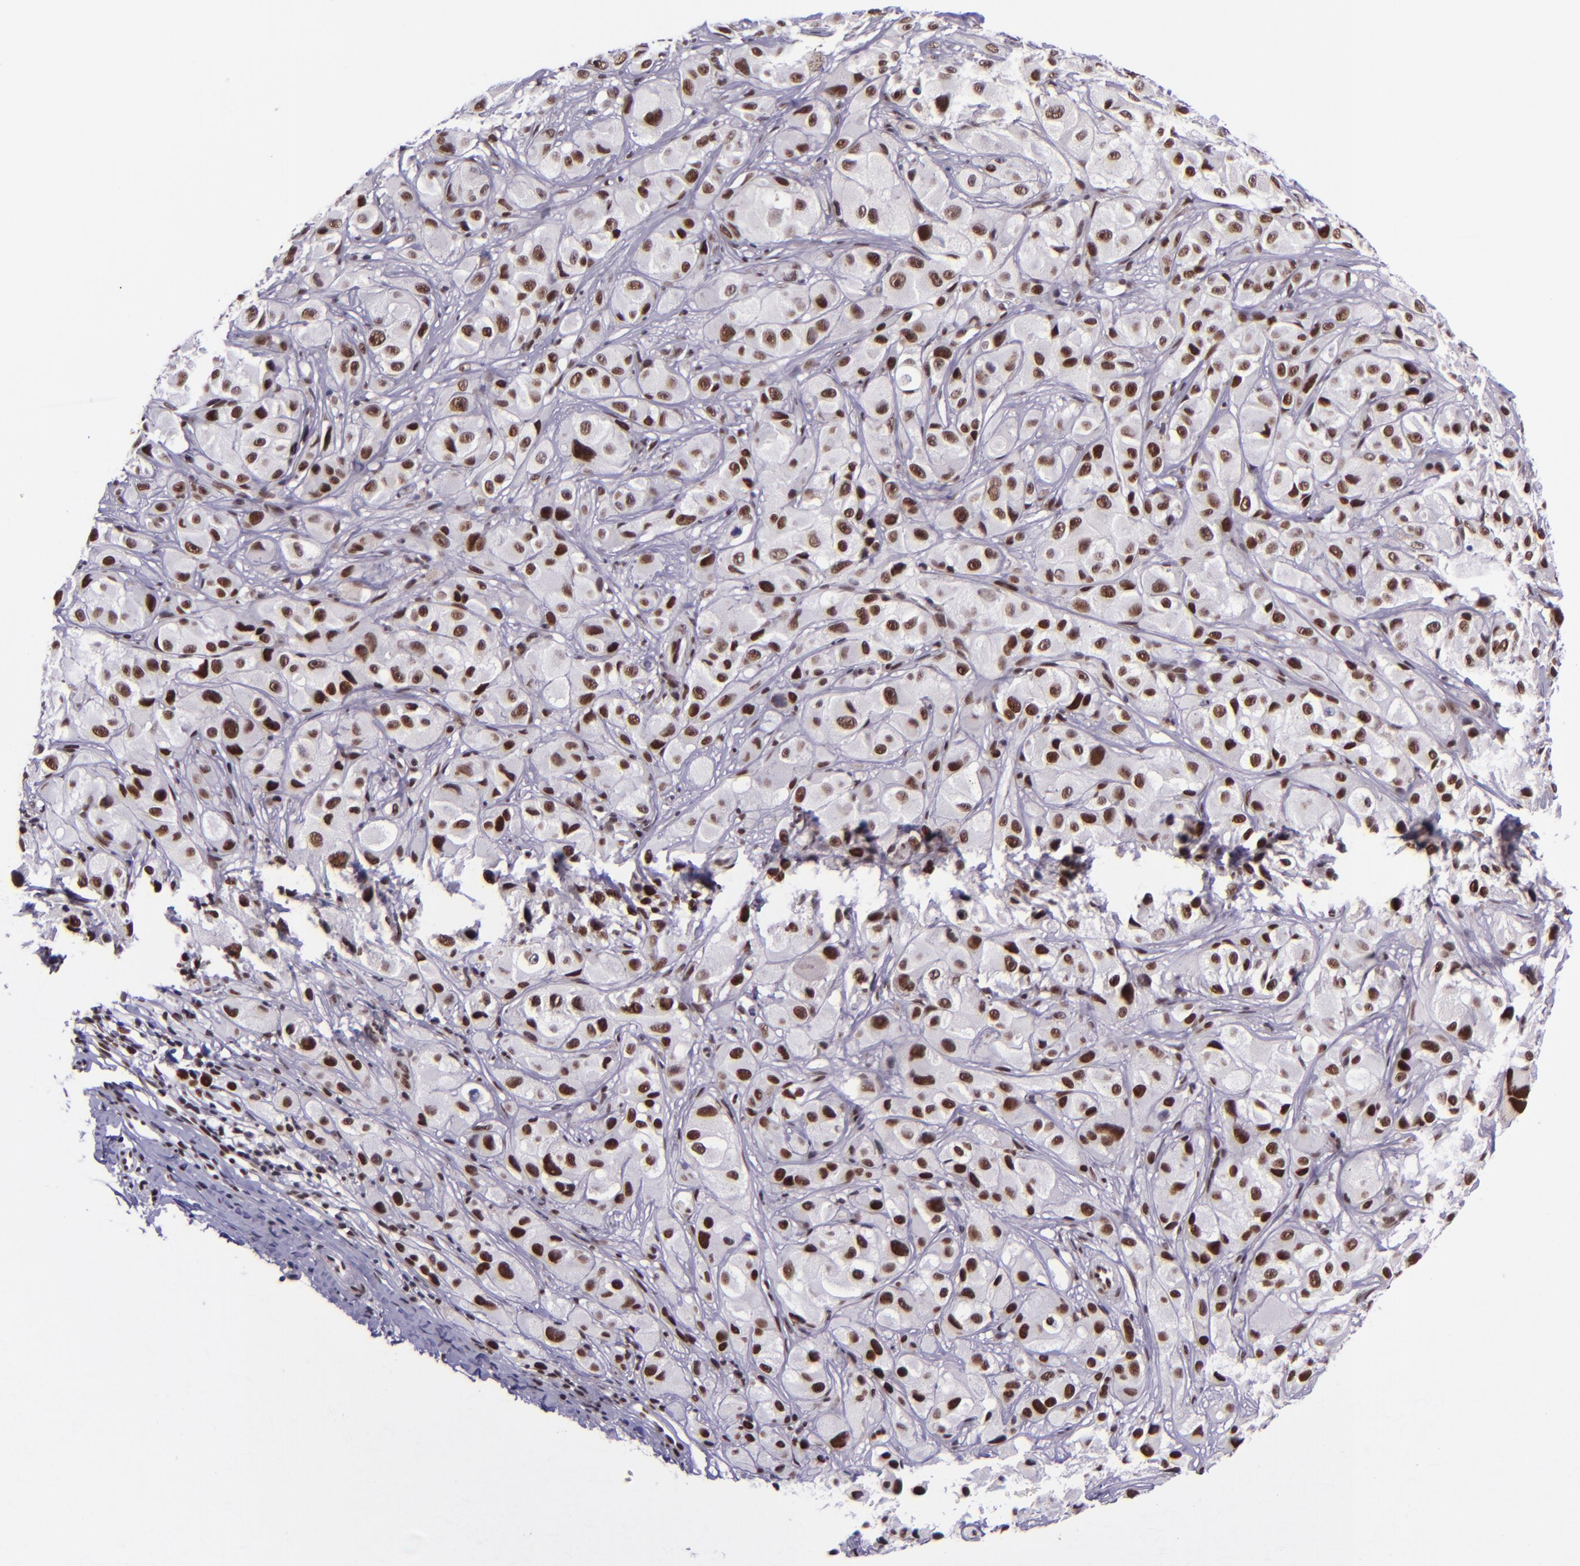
{"staining": {"intensity": "moderate", "quantity": ">75%", "location": "nuclear"}, "tissue": "melanoma", "cell_type": "Tumor cells", "image_type": "cancer", "snomed": [{"axis": "morphology", "description": "Malignant melanoma, NOS"}, {"axis": "topography", "description": "Skin"}], "caption": "Protein staining demonstrates moderate nuclear positivity in about >75% of tumor cells in malignant melanoma.", "gene": "GPKOW", "patient": {"sex": "male", "age": 56}}